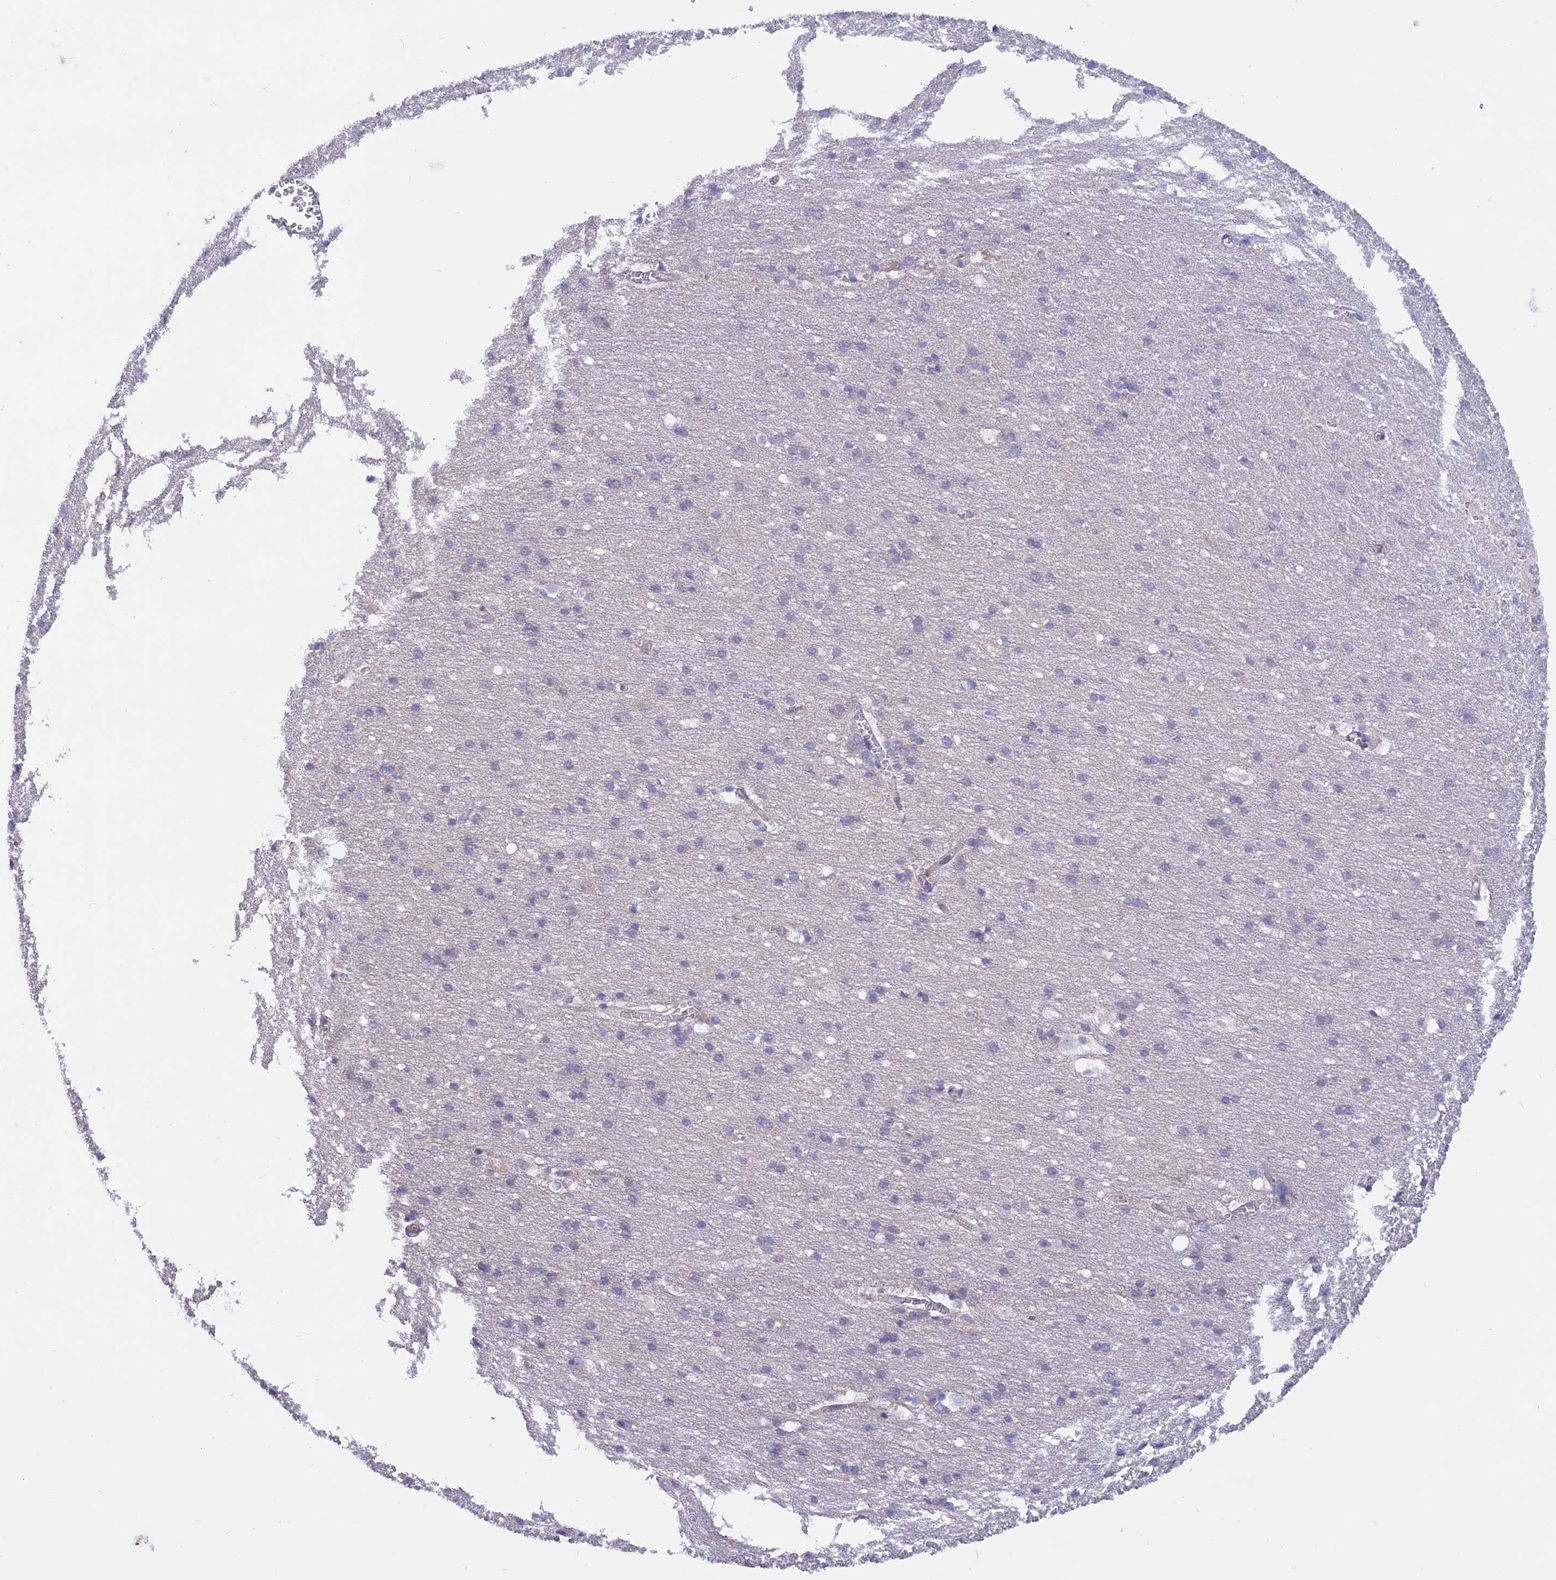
{"staining": {"intensity": "negative", "quantity": "none", "location": "none"}, "tissue": "cerebral cortex", "cell_type": "Endothelial cells", "image_type": "normal", "snomed": [{"axis": "morphology", "description": "Normal tissue, NOS"}, {"axis": "topography", "description": "Cerebral cortex"}], "caption": "Histopathology image shows no protein expression in endothelial cells of normal cerebral cortex.", "gene": "HYCC1", "patient": {"sex": "male", "age": 54}}